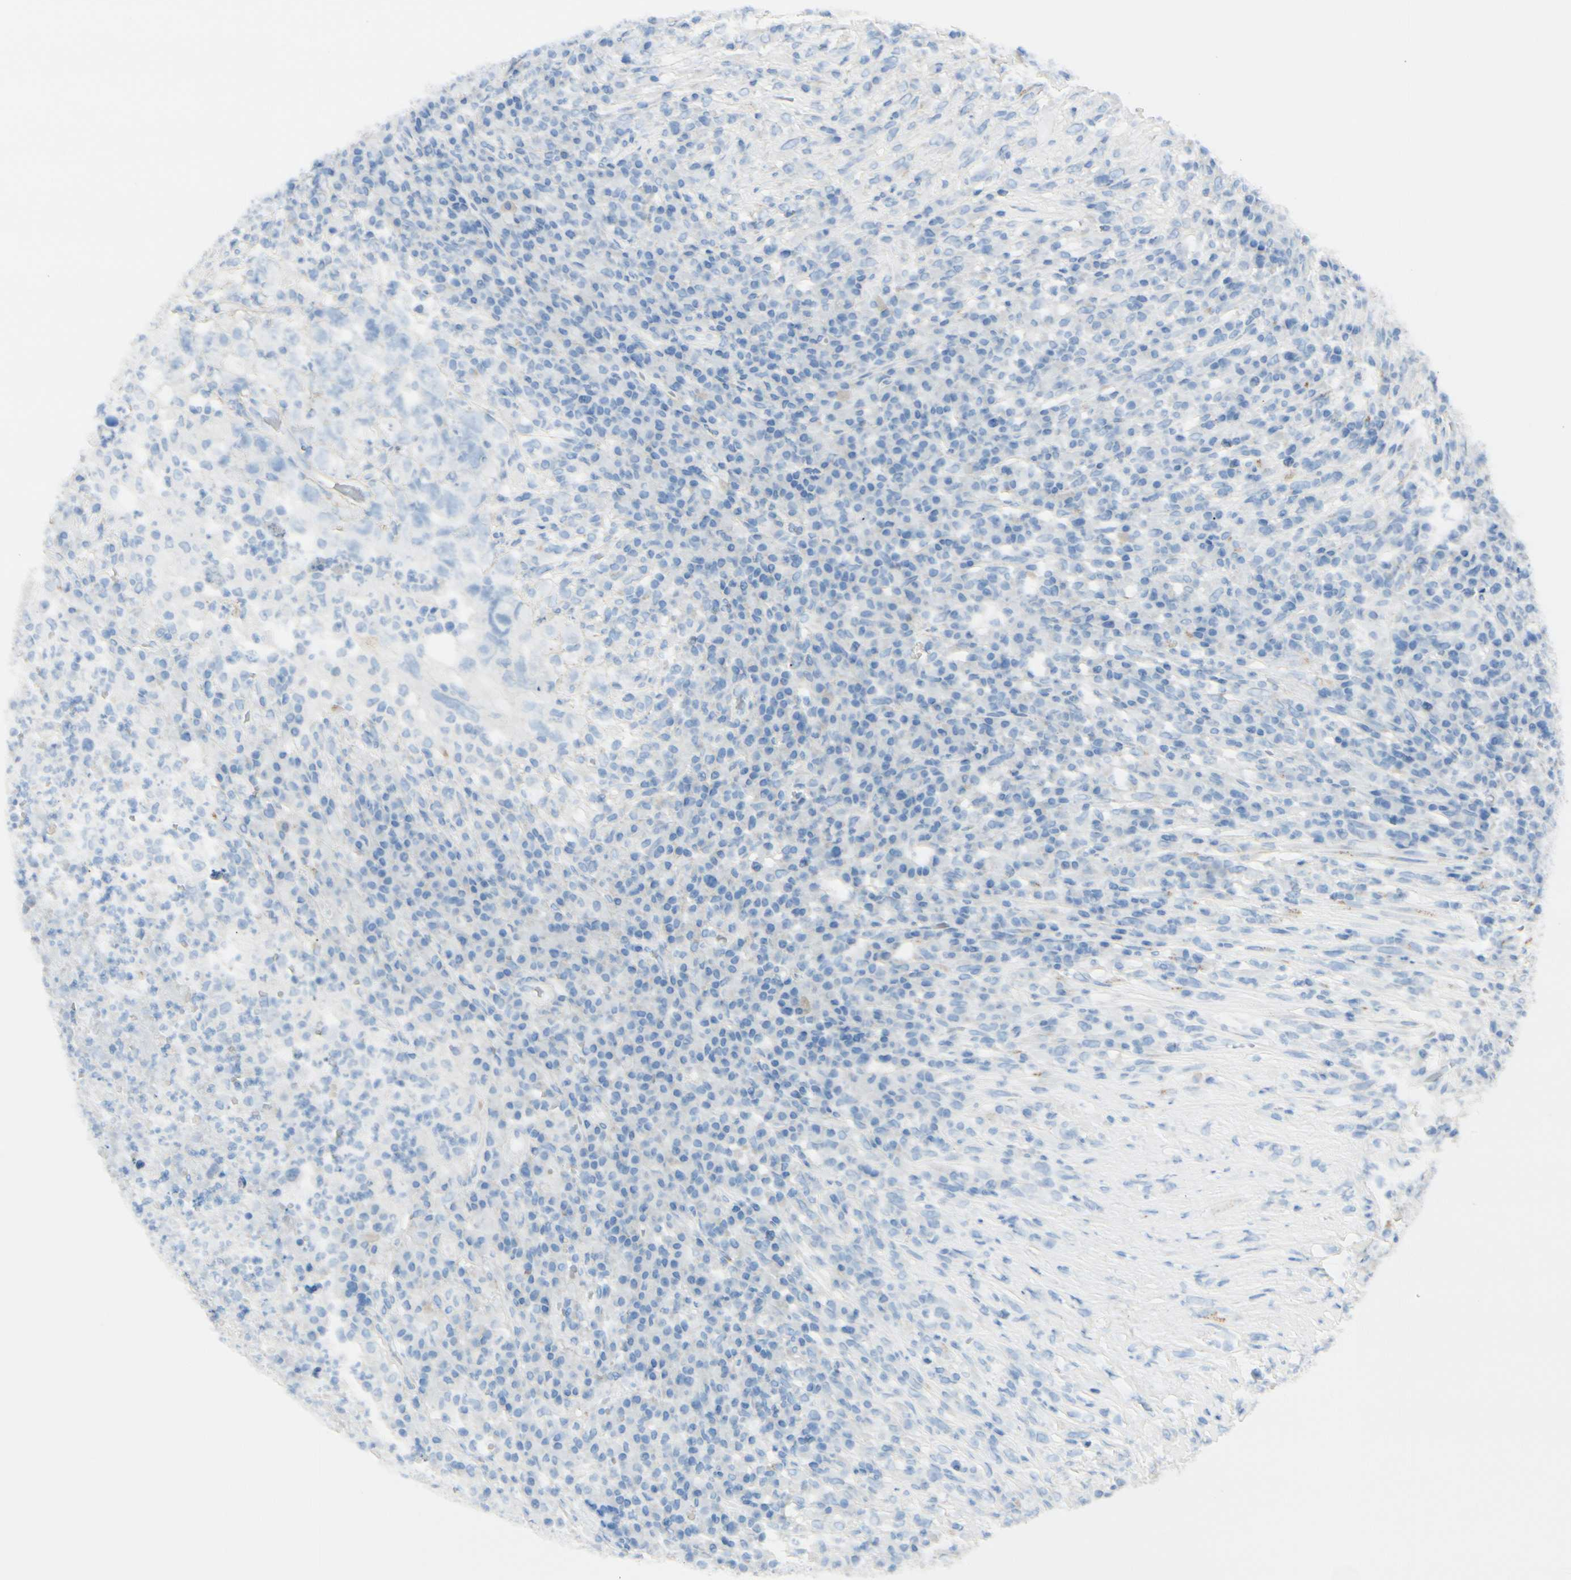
{"staining": {"intensity": "negative", "quantity": "none", "location": "none"}, "tissue": "testis cancer", "cell_type": "Tumor cells", "image_type": "cancer", "snomed": [{"axis": "morphology", "description": "Necrosis, NOS"}, {"axis": "morphology", "description": "Carcinoma, Embryonal, NOS"}, {"axis": "topography", "description": "Testis"}], "caption": "Immunohistochemical staining of human testis cancer shows no significant positivity in tumor cells. Nuclei are stained in blue.", "gene": "GALNT5", "patient": {"sex": "male", "age": 19}}